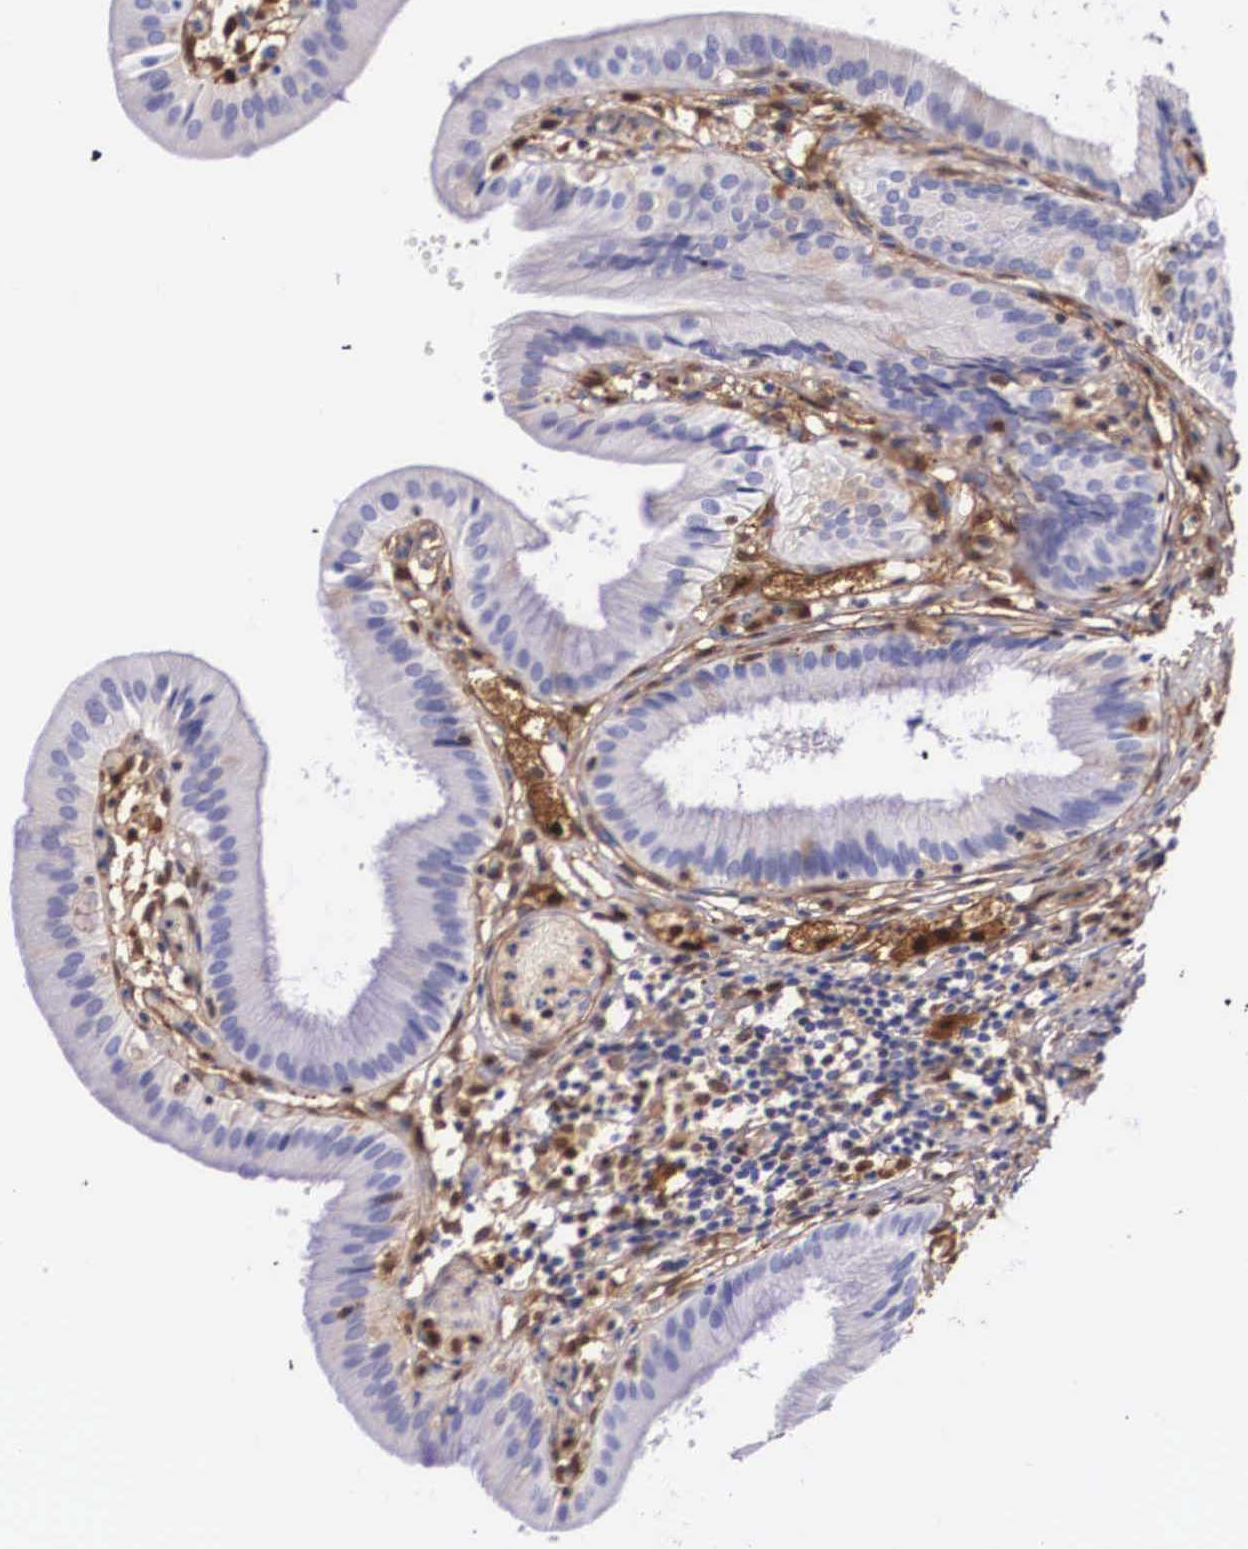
{"staining": {"intensity": "negative", "quantity": "none", "location": "none"}, "tissue": "gallbladder", "cell_type": "Glandular cells", "image_type": "normal", "snomed": [{"axis": "morphology", "description": "Normal tissue, NOS"}, {"axis": "topography", "description": "Gallbladder"}], "caption": "IHC histopathology image of unremarkable human gallbladder stained for a protein (brown), which exhibits no expression in glandular cells. Nuclei are stained in blue.", "gene": "LGALS1", "patient": {"sex": "male", "age": 28}}